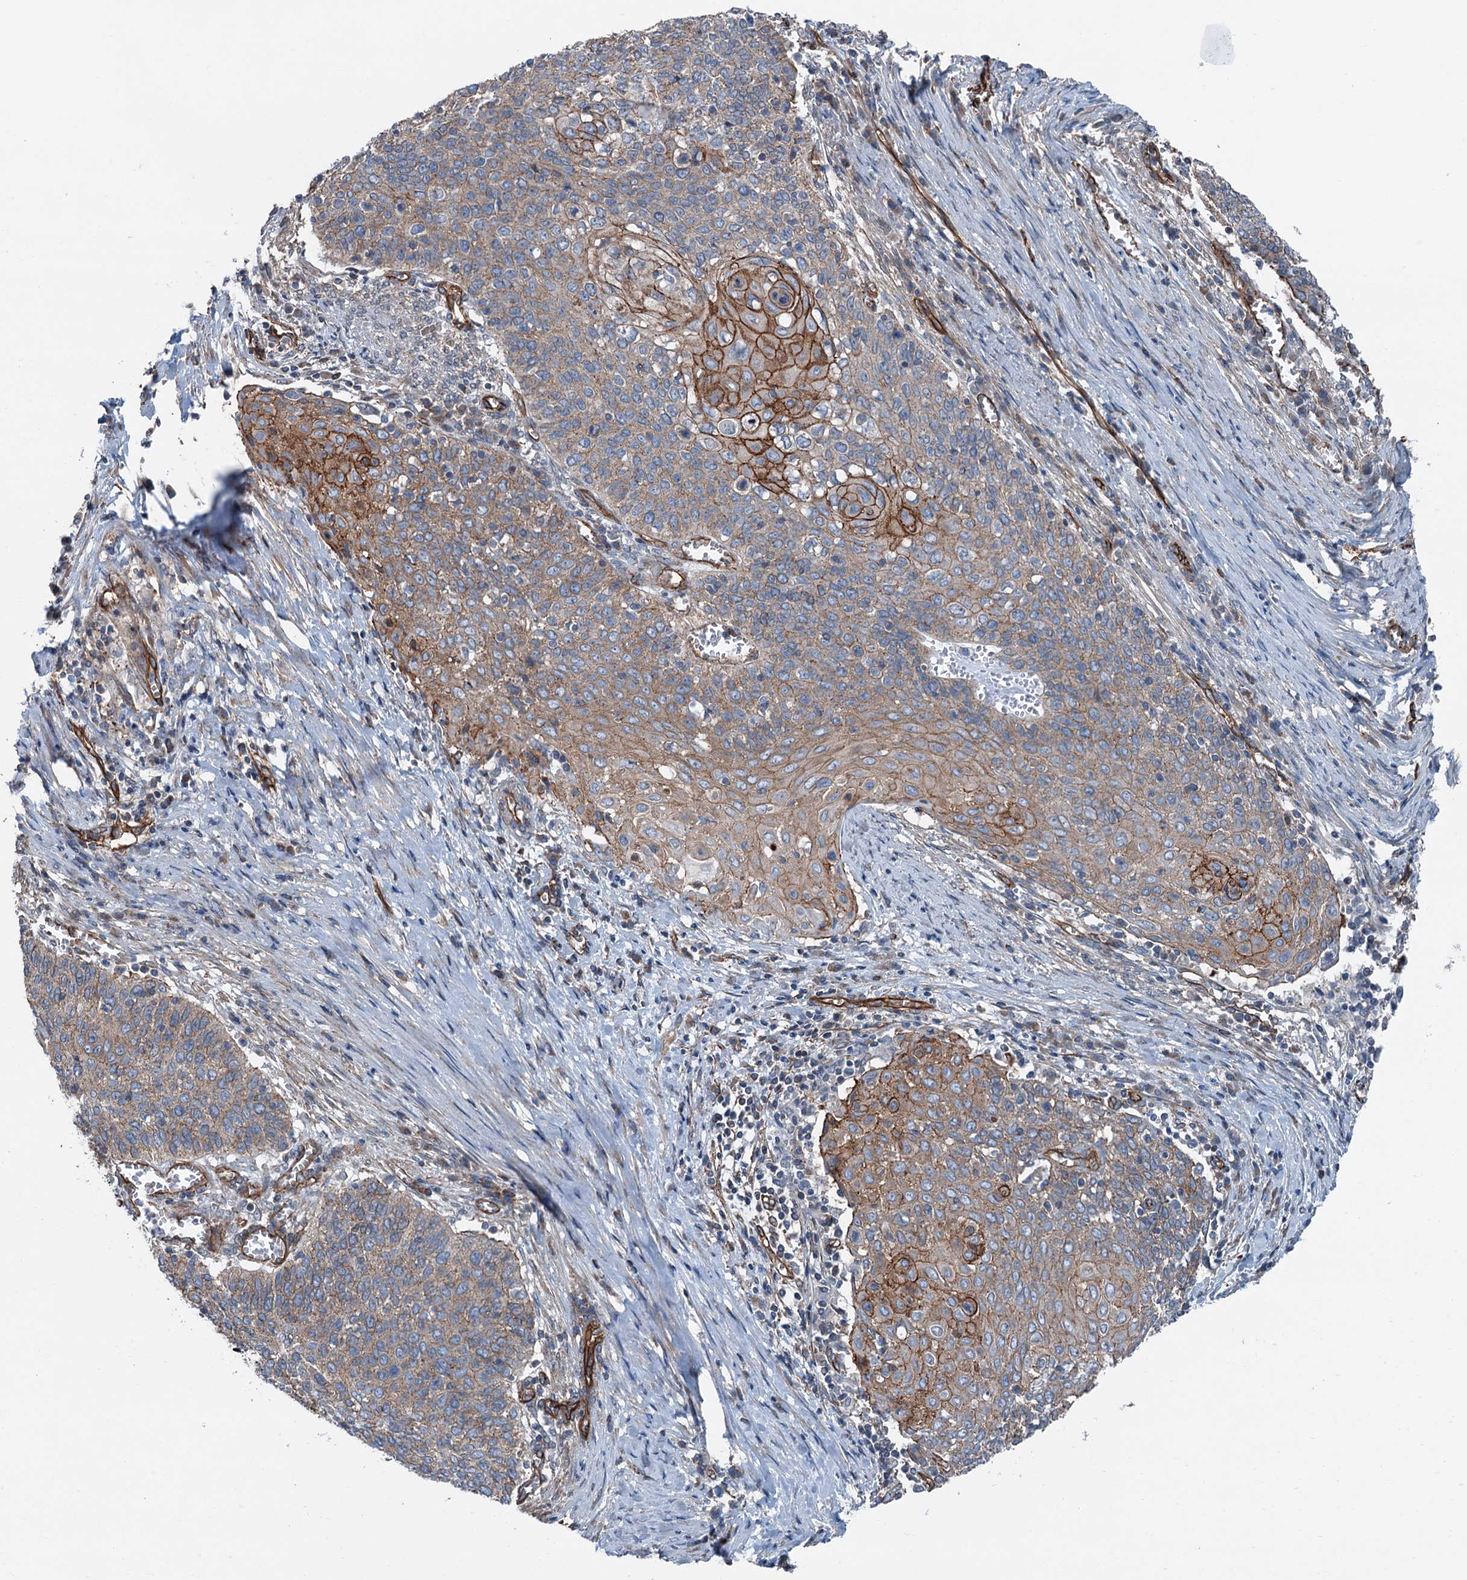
{"staining": {"intensity": "moderate", "quantity": ">75%", "location": "cytoplasmic/membranous"}, "tissue": "cervical cancer", "cell_type": "Tumor cells", "image_type": "cancer", "snomed": [{"axis": "morphology", "description": "Squamous cell carcinoma, NOS"}, {"axis": "topography", "description": "Cervix"}], "caption": "Human cervical cancer (squamous cell carcinoma) stained for a protein (brown) shows moderate cytoplasmic/membranous positive expression in about >75% of tumor cells.", "gene": "NMRAL1", "patient": {"sex": "female", "age": 39}}